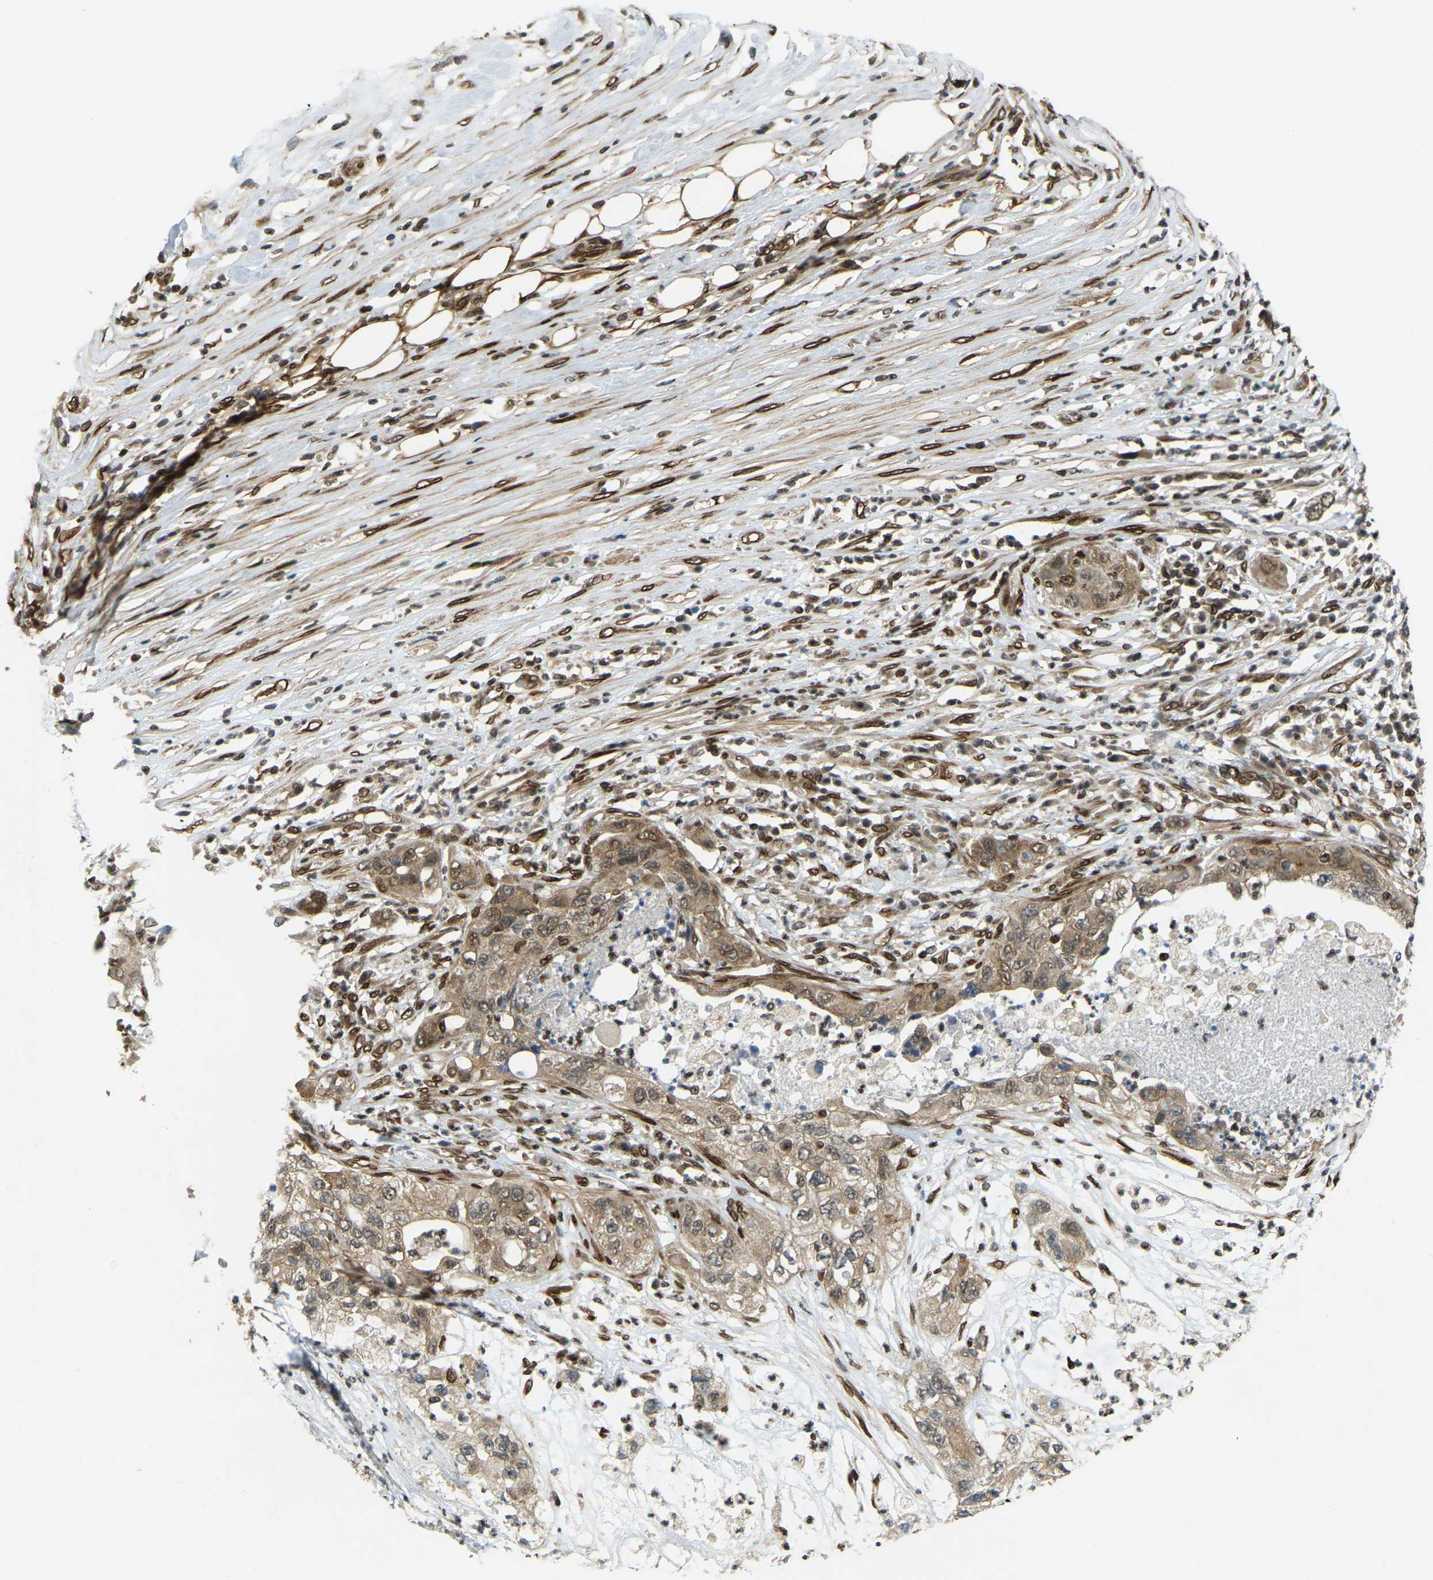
{"staining": {"intensity": "moderate", "quantity": ">75%", "location": "cytoplasmic/membranous,nuclear"}, "tissue": "pancreatic cancer", "cell_type": "Tumor cells", "image_type": "cancer", "snomed": [{"axis": "morphology", "description": "Adenocarcinoma, NOS"}, {"axis": "topography", "description": "Pancreas"}], "caption": "Pancreatic adenocarcinoma stained for a protein reveals moderate cytoplasmic/membranous and nuclear positivity in tumor cells.", "gene": "SYNE1", "patient": {"sex": "female", "age": 78}}